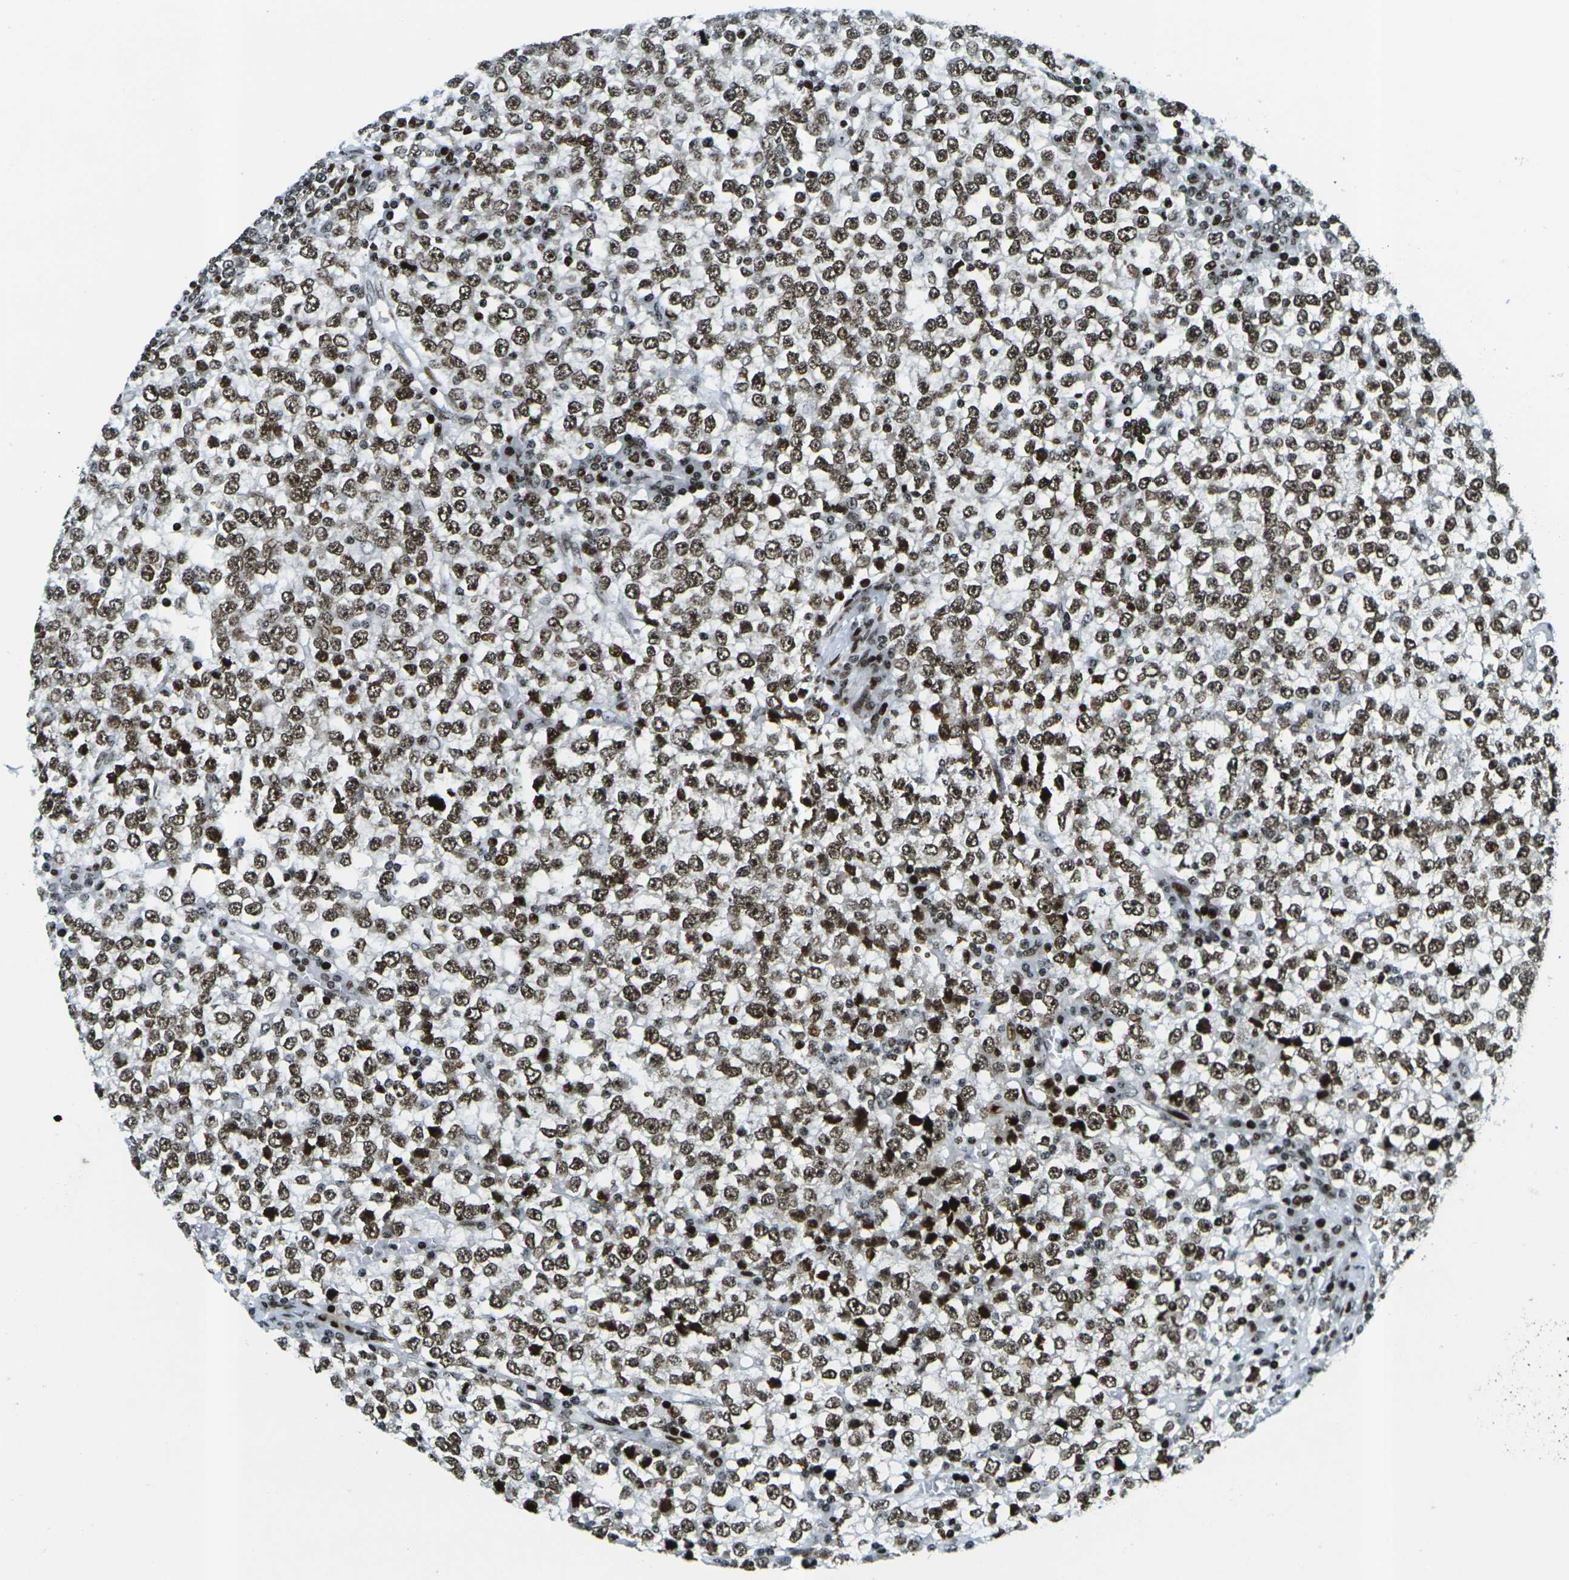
{"staining": {"intensity": "moderate", "quantity": ">75%", "location": "nuclear"}, "tissue": "testis cancer", "cell_type": "Tumor cells", "image_type": "cancer", "snomed": [{"axis": "morphology", "description": "Seminoma, NOS"}, {"axis": "topography", "description": "Testis"}], "caption": "About >75% of tumor cells in human testis cancer reveal moderate nuclear protein staining as visualized by brown immunohistochemical staining.", "gene": "H3-3A", "patient": {"sex": "male", "age": 65}}